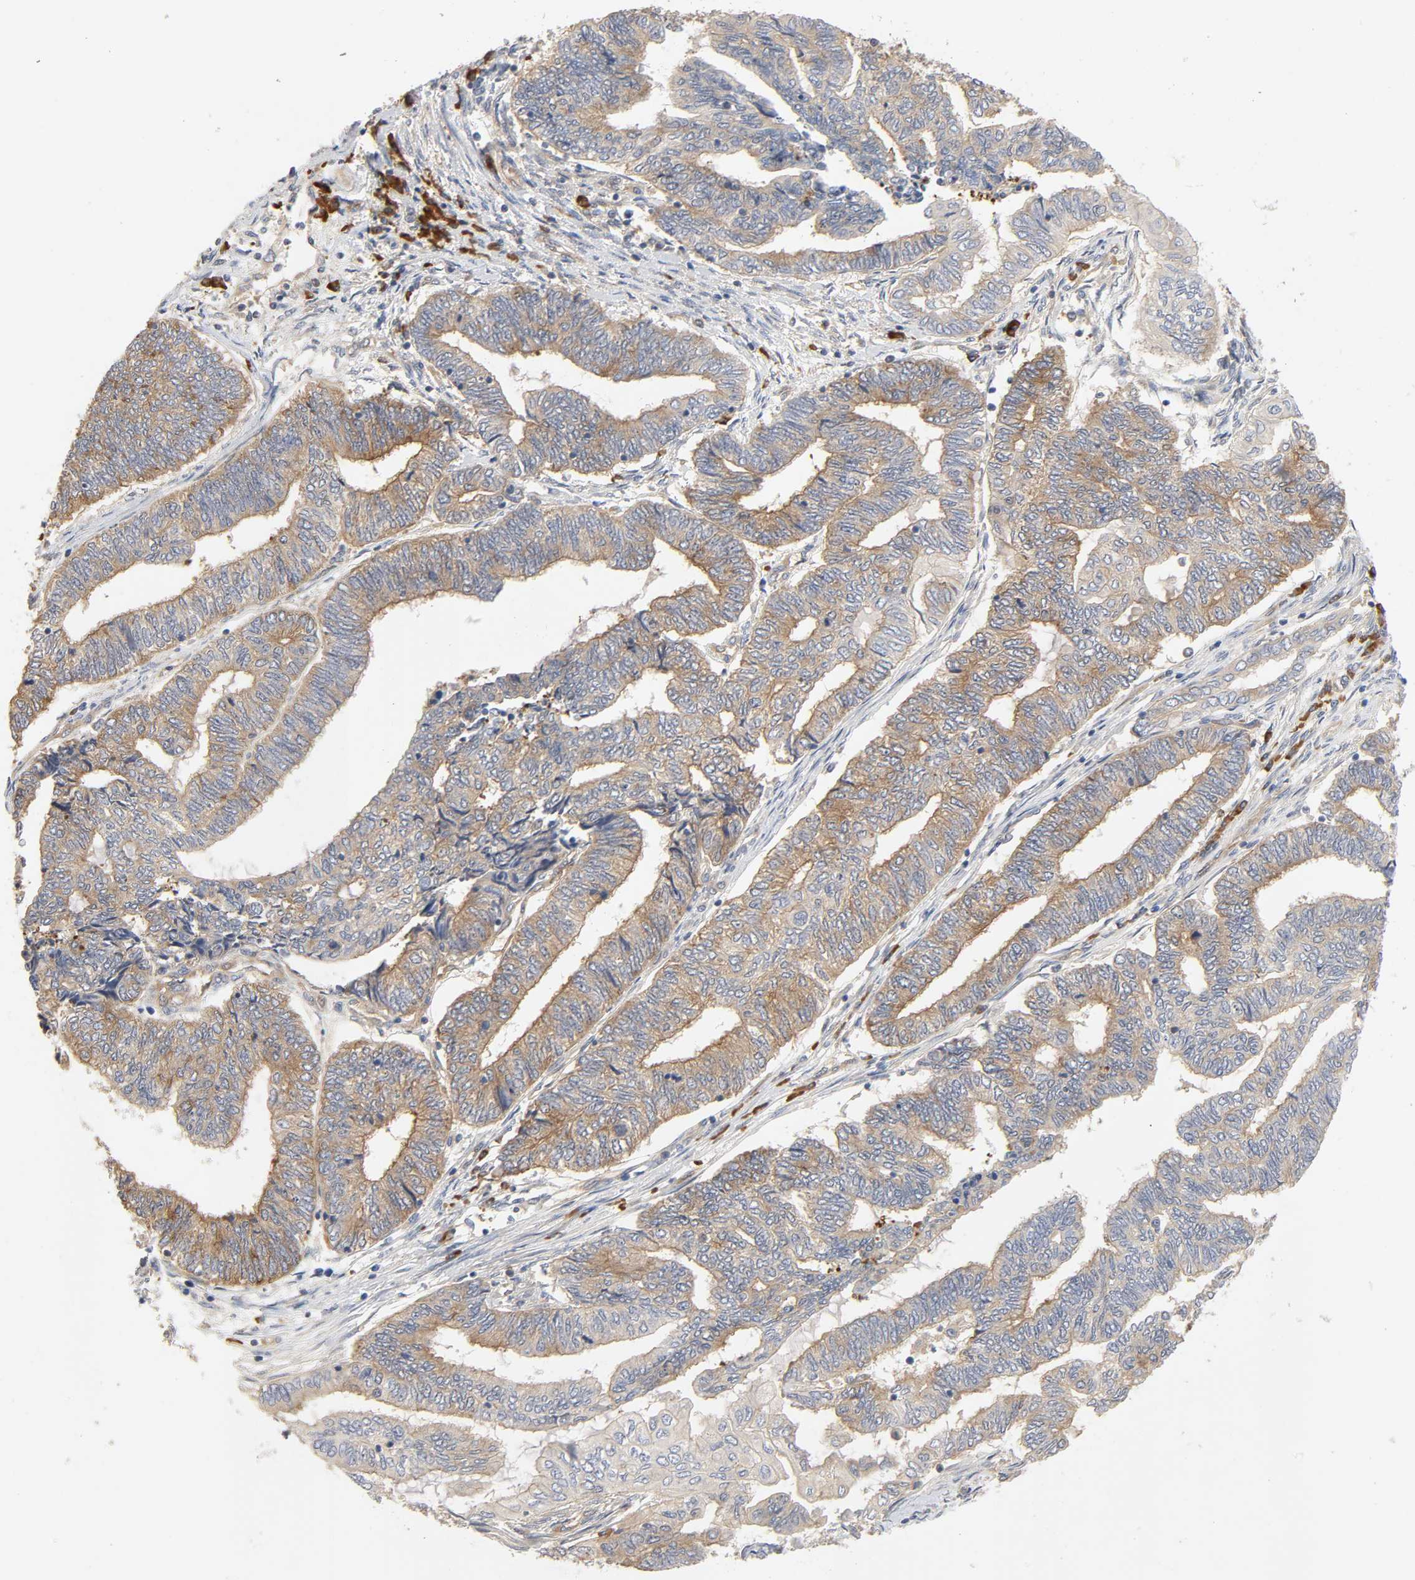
{"staining": {"intensity": "weak", "quantity": ">75%", "location": "cytoplasmic/membranous"}, "tissue": "endometrial cancer", "cell_type": "Tumor cells", "image_type": "cancer", "snomed": [{"axis": "morphology", "description": "Adenocarcinoma, NOS"}, {"axis": "topography", "description": "Uterus"}, {"axis": "topography", "description": "Endometrium"}], "caption": "This photomicrograph shows IHC staining of adenocarcinoma (endometrial), with low weak cytoplasmic/membranous positivity in approximately >75% of tumor cells.", "gene": "SCHIP1", "patient": {"sex": "female", "age": 70}}